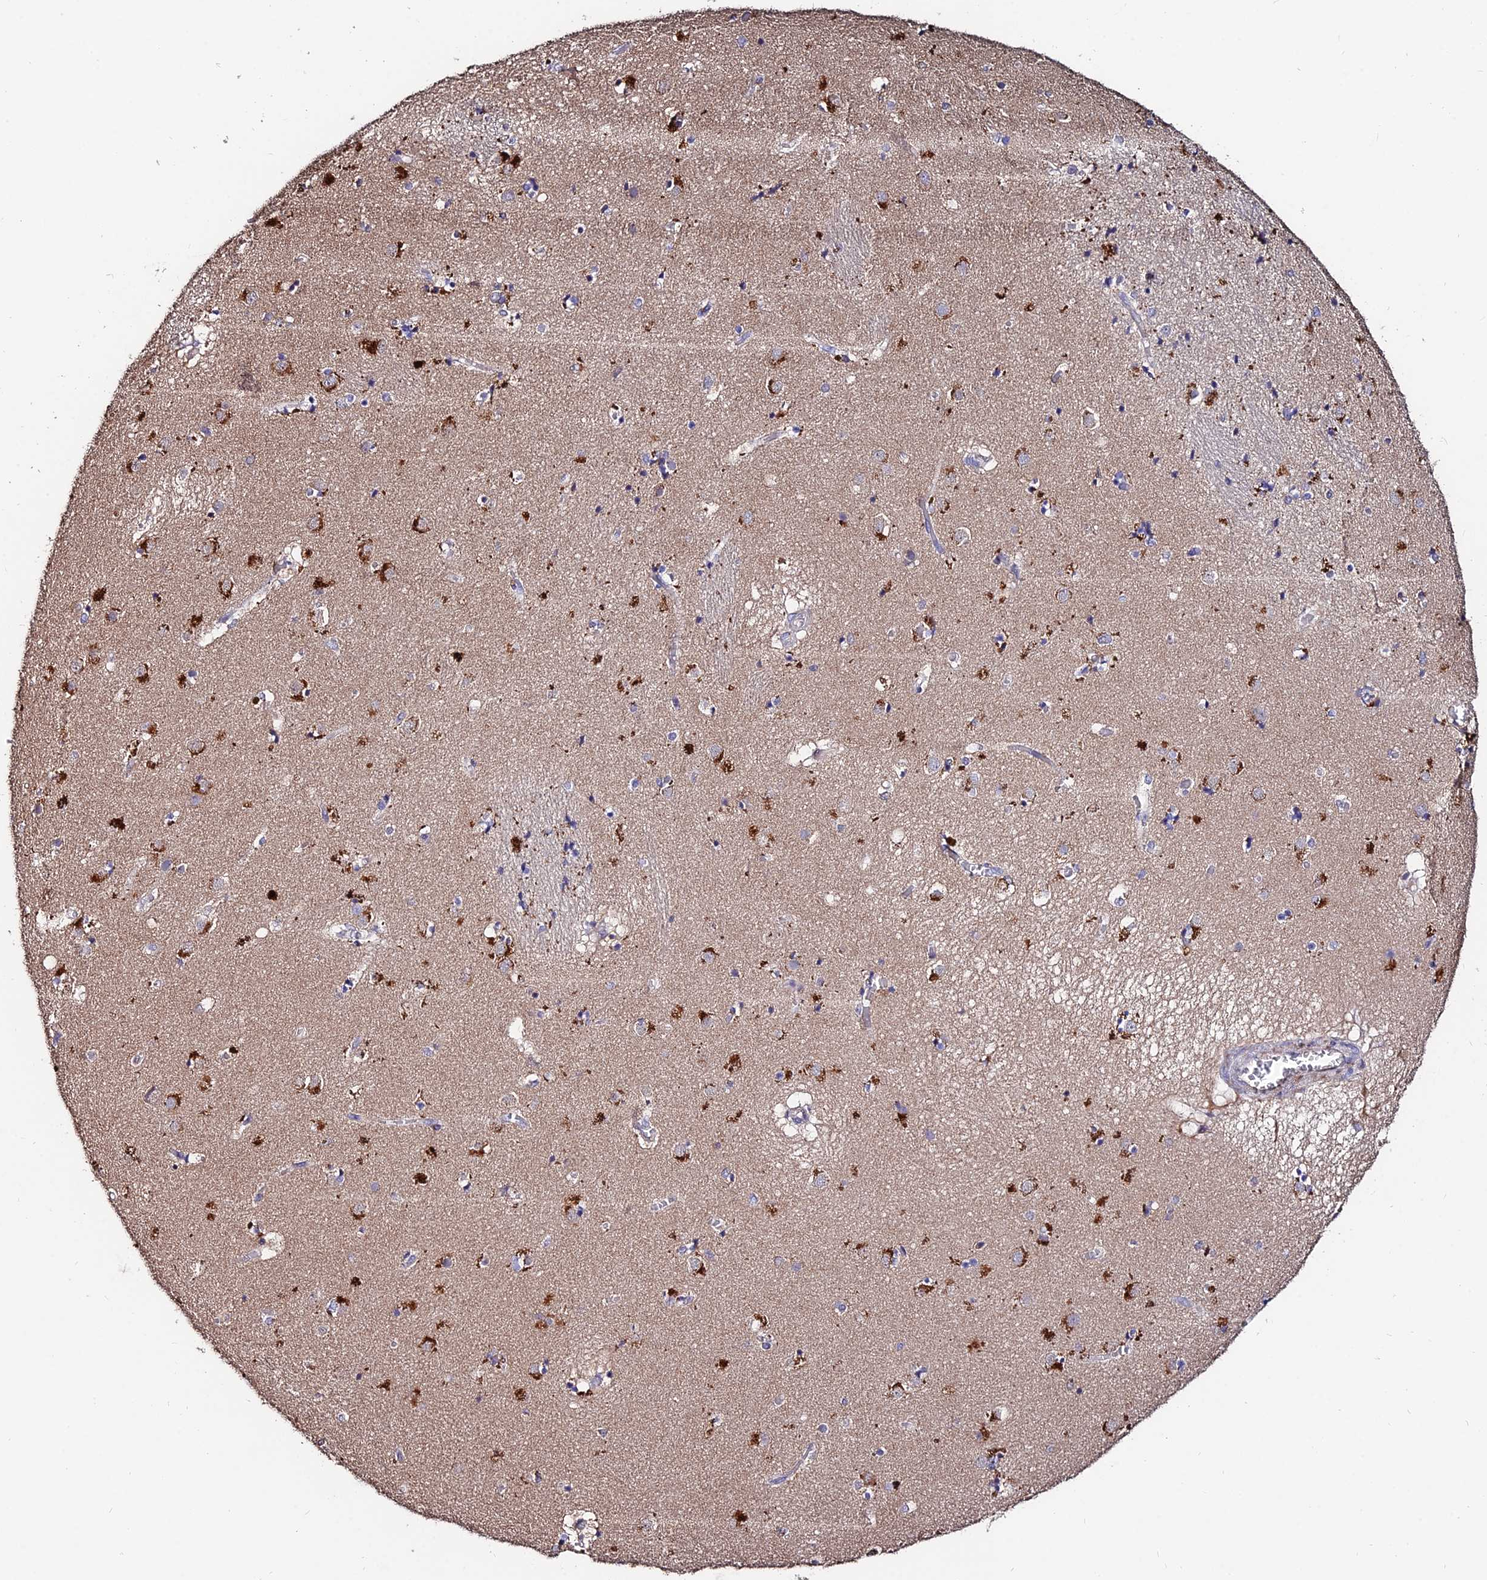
{"staining": {"intensity": "negative", "quantity": "none", "location": "none"}, "tissue": "caudate", "cell_type": "Glial cells", "image_type": "normal", "snomed": [{"axis": "morphology", "description": "Normal tissue, NOS"}, {"axis": "topography", "description": "Lateral ventricle wall"}], "caption": "DAB immunohistochemical staining of normal human caudate shows no significant staining in glial cells.", "gene": "ACTR5", "patient": {"sex": "male", "age": 70}}